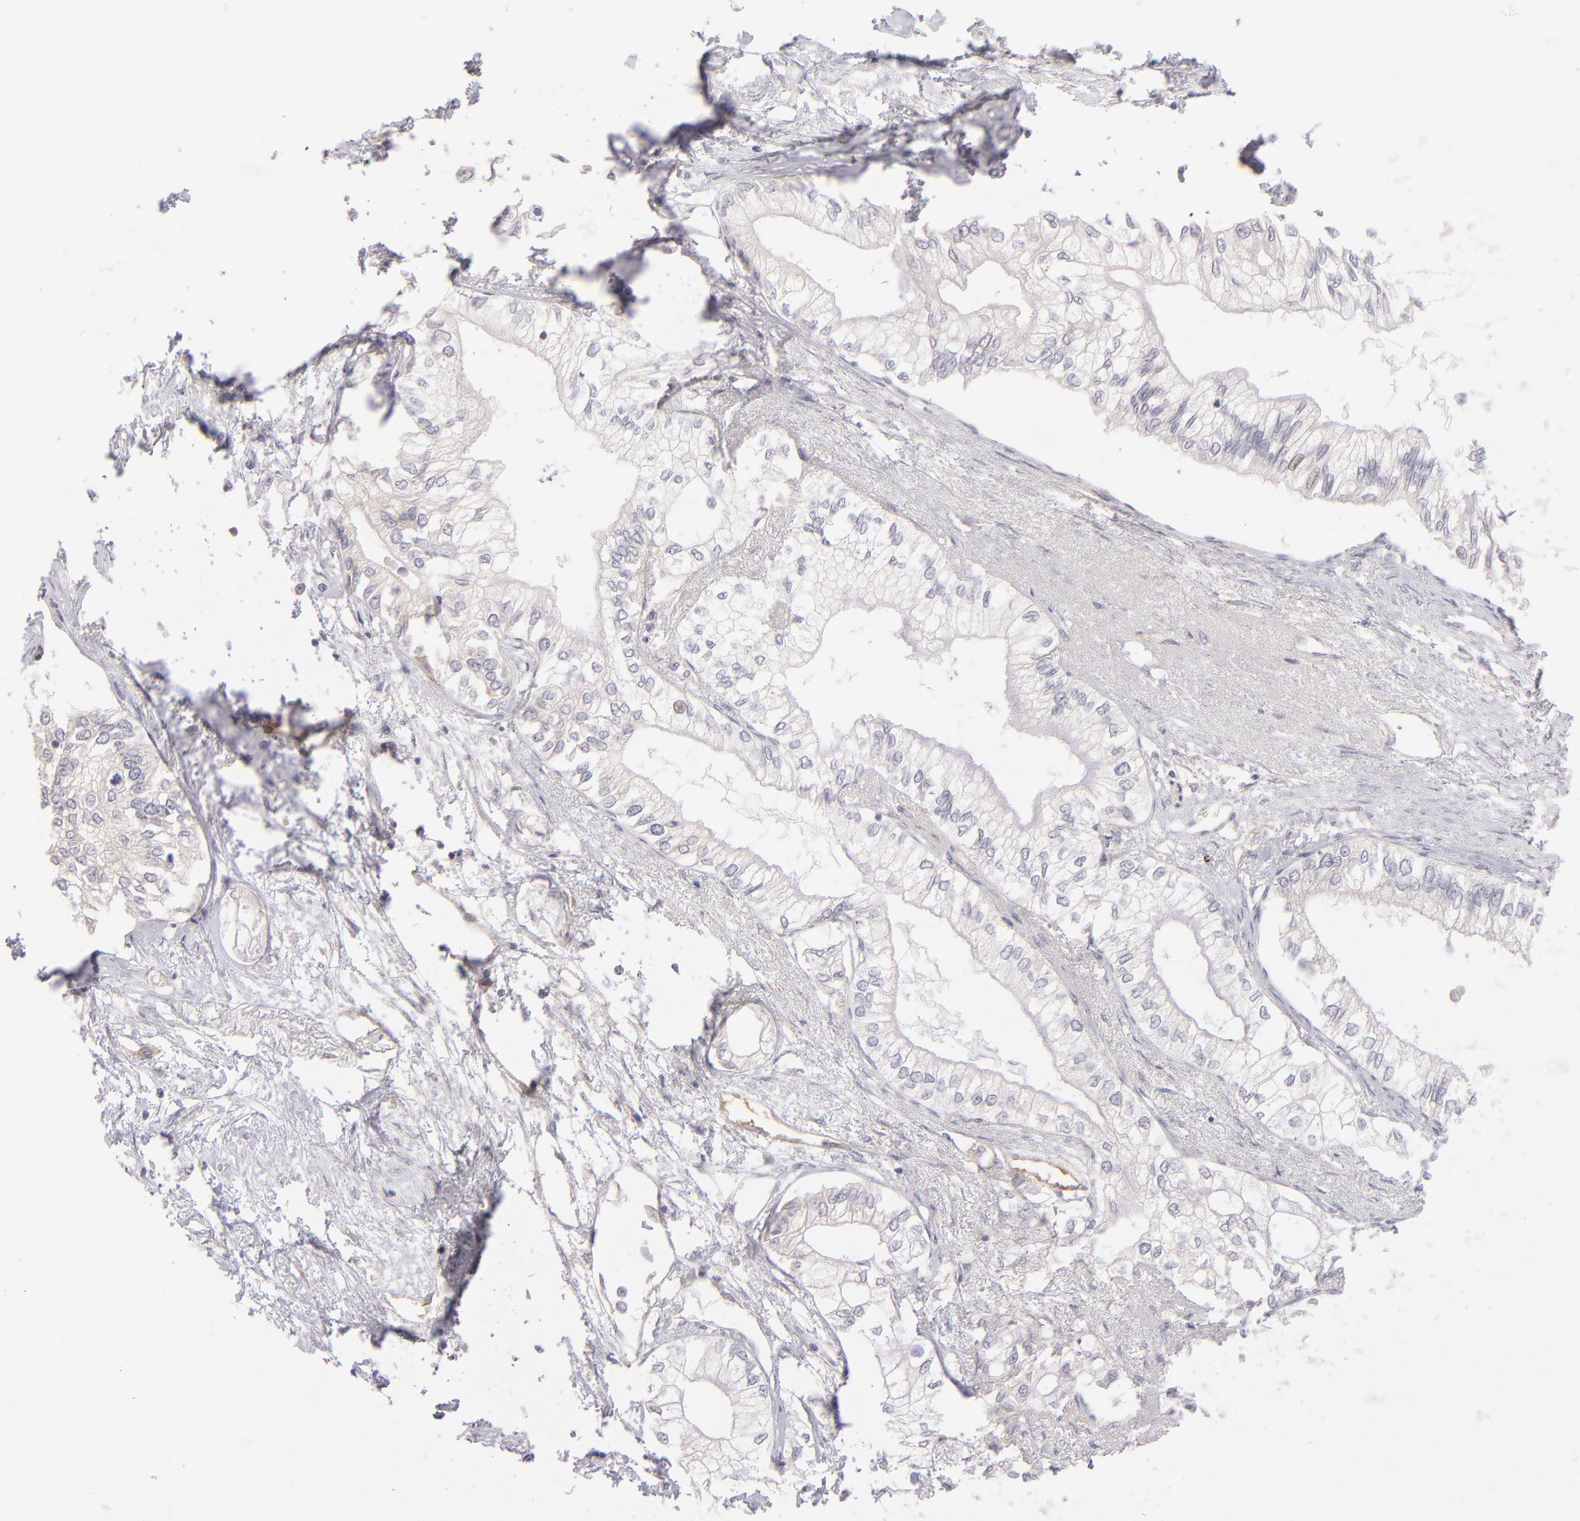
{"staining": {"intensity": "negative", "quantity": "none", "location": "none"}, "tissue": "pancreatic cancer", "cell_type": "Tumor cells", "image_type": "cancer", "snomed": [{"axis": "morphology", "description": "Adenocarcinoma, NOS"}, {"axis": "topography", "description": "Pancreas"}], "caption": "A histopathology image of adenocarcinoma (pancreatic) stained for a protein displays no brown staining in tumor cells.", "gene": "THBD", "patient": {"sex": "male", "age": 79}}